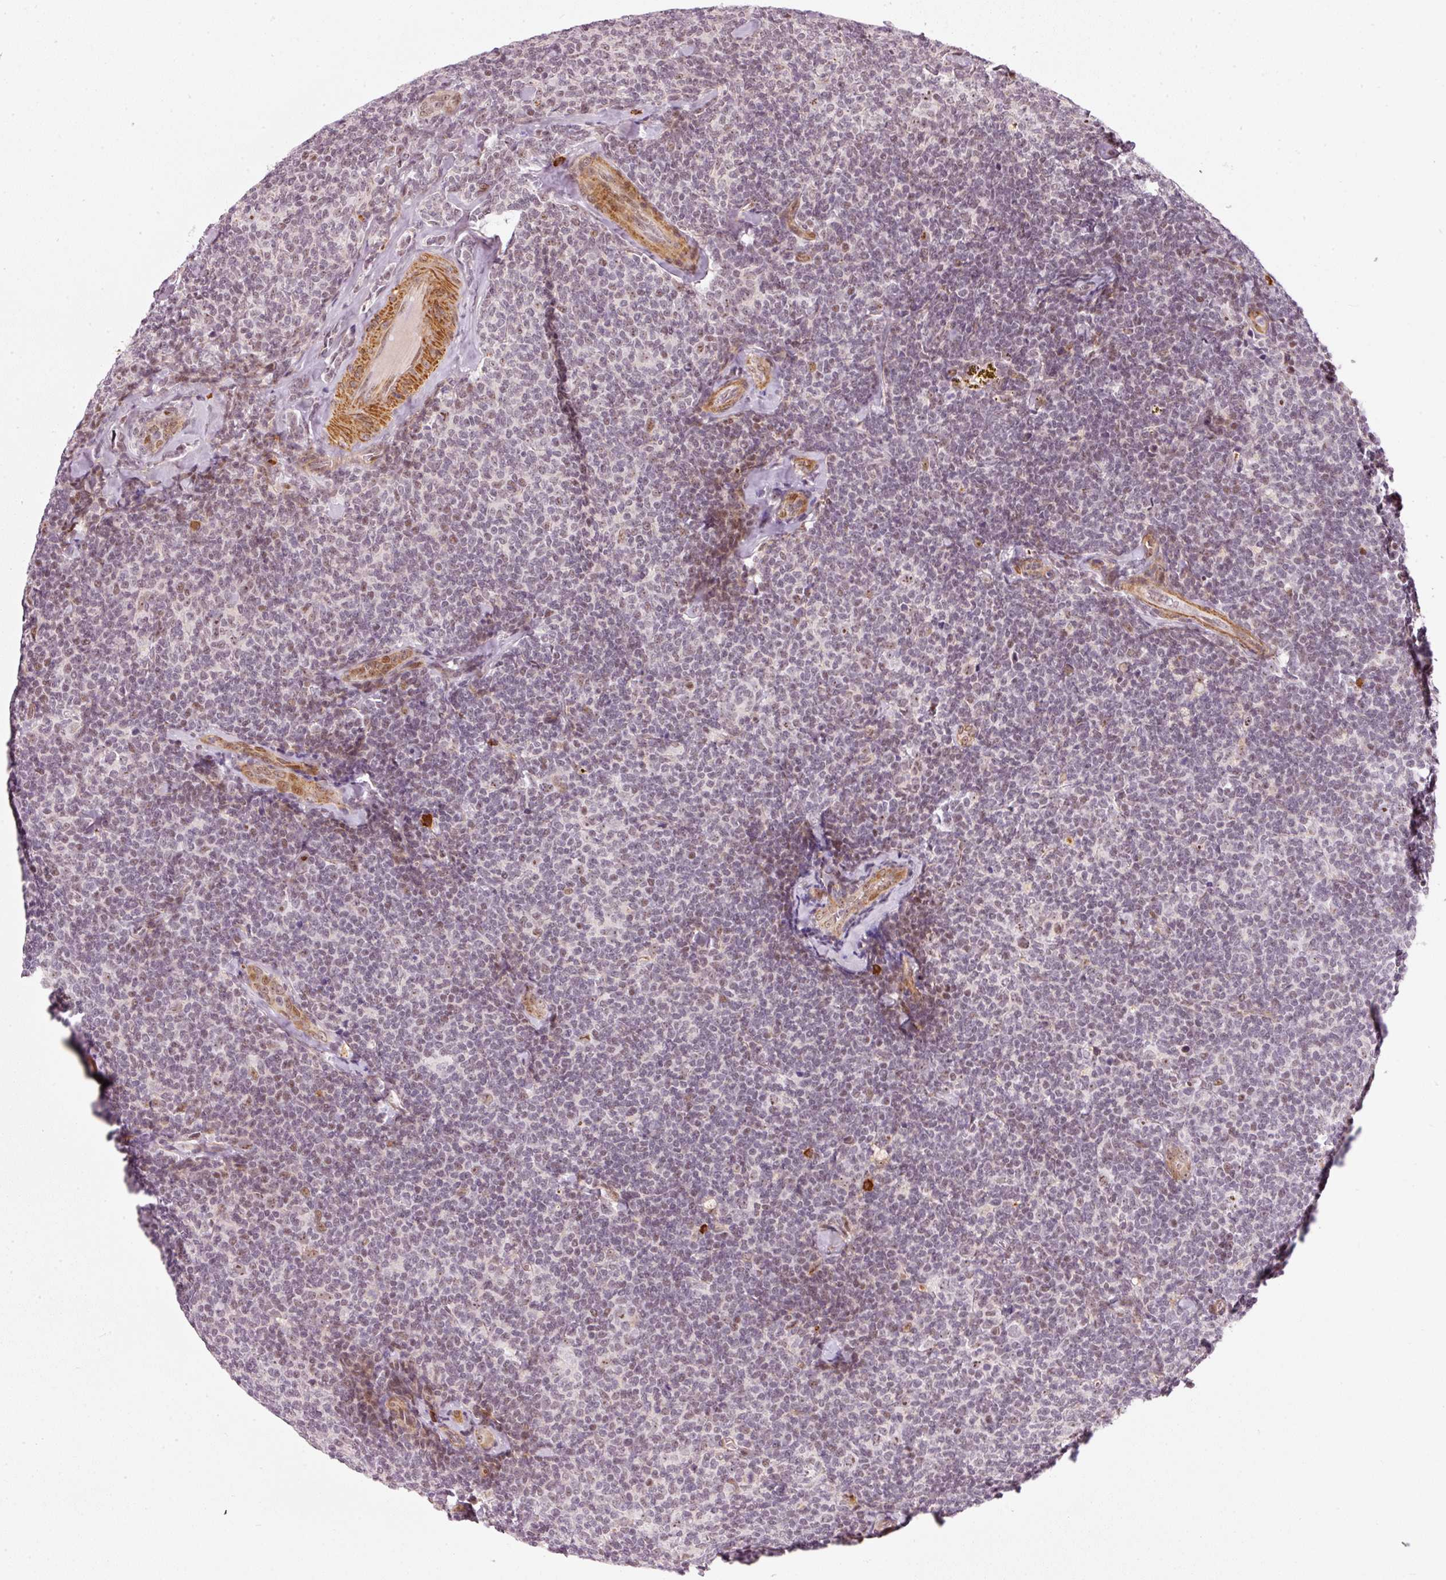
{"staining": {"intensity": "weak", "quantity": "25%-75%", "location": "nuclear"}, "tissue": "lymphoma", "cell_type": "Tumor cells", "image_type": "cancer", "snomed": [{"axis": "morphology", "description": "Malignant lymphoma, non-Hodgkin's type, Low grade"}, {"axis": "topography", "description": "Lymph node"}], "caption": "This photomicrograph shows immunohistochemistry (IHC) staining of lymphoma, with low weak nuclear expression in about 25%-75% of tumor cells.", "gene": "MXRA8", "patient": {"sex": "female", "age": 56}}